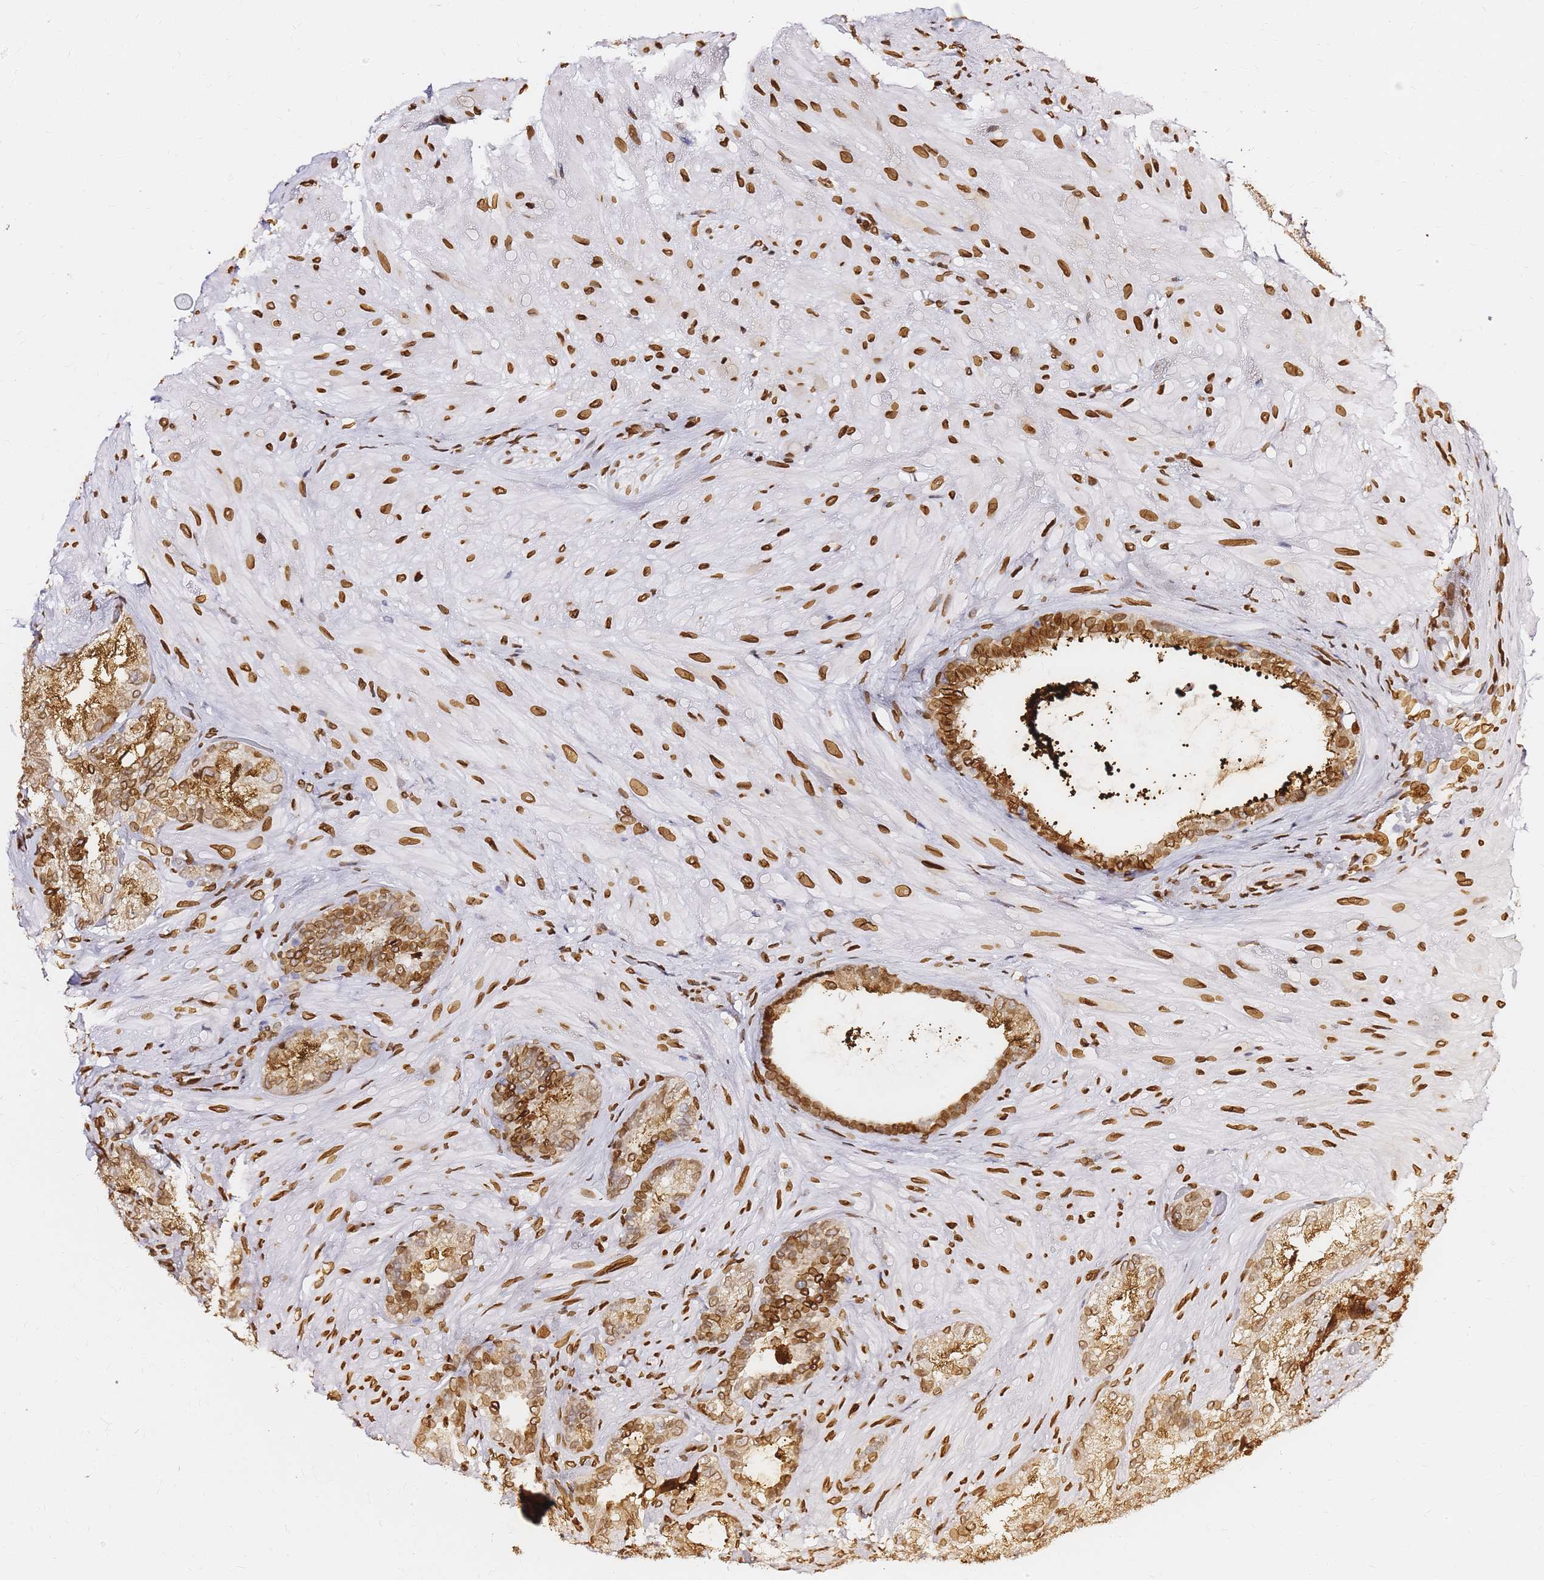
{"staining": {"intensity": "strong", "quantity": ">75%", "location": "cytoplasmic/membranous,nuclear"}, "tissue": "seminal vesicle", "cell_type": "Glandular cells", "image_type": "normal", "snomed": [{"axis": "morphology", "description": "Normal tissue, NOS"}, {"axis": "topography", "description": "Prostate and seminal vesicle, NOS"}, {"axis": "topography", "description": "Prostate"}, {"axis": "topography", "description": "Seminal veicle"}], "caption": "The photomicrograph demonstrates immunohistochemical staining of benign seminal vesicle. There is strong cytoplasmic/membranous,nuclear positivity is seen in approximately >75% of glandular cells.", "gene": "C6orf141", "patient": {"sex": "male", "age": 67}}